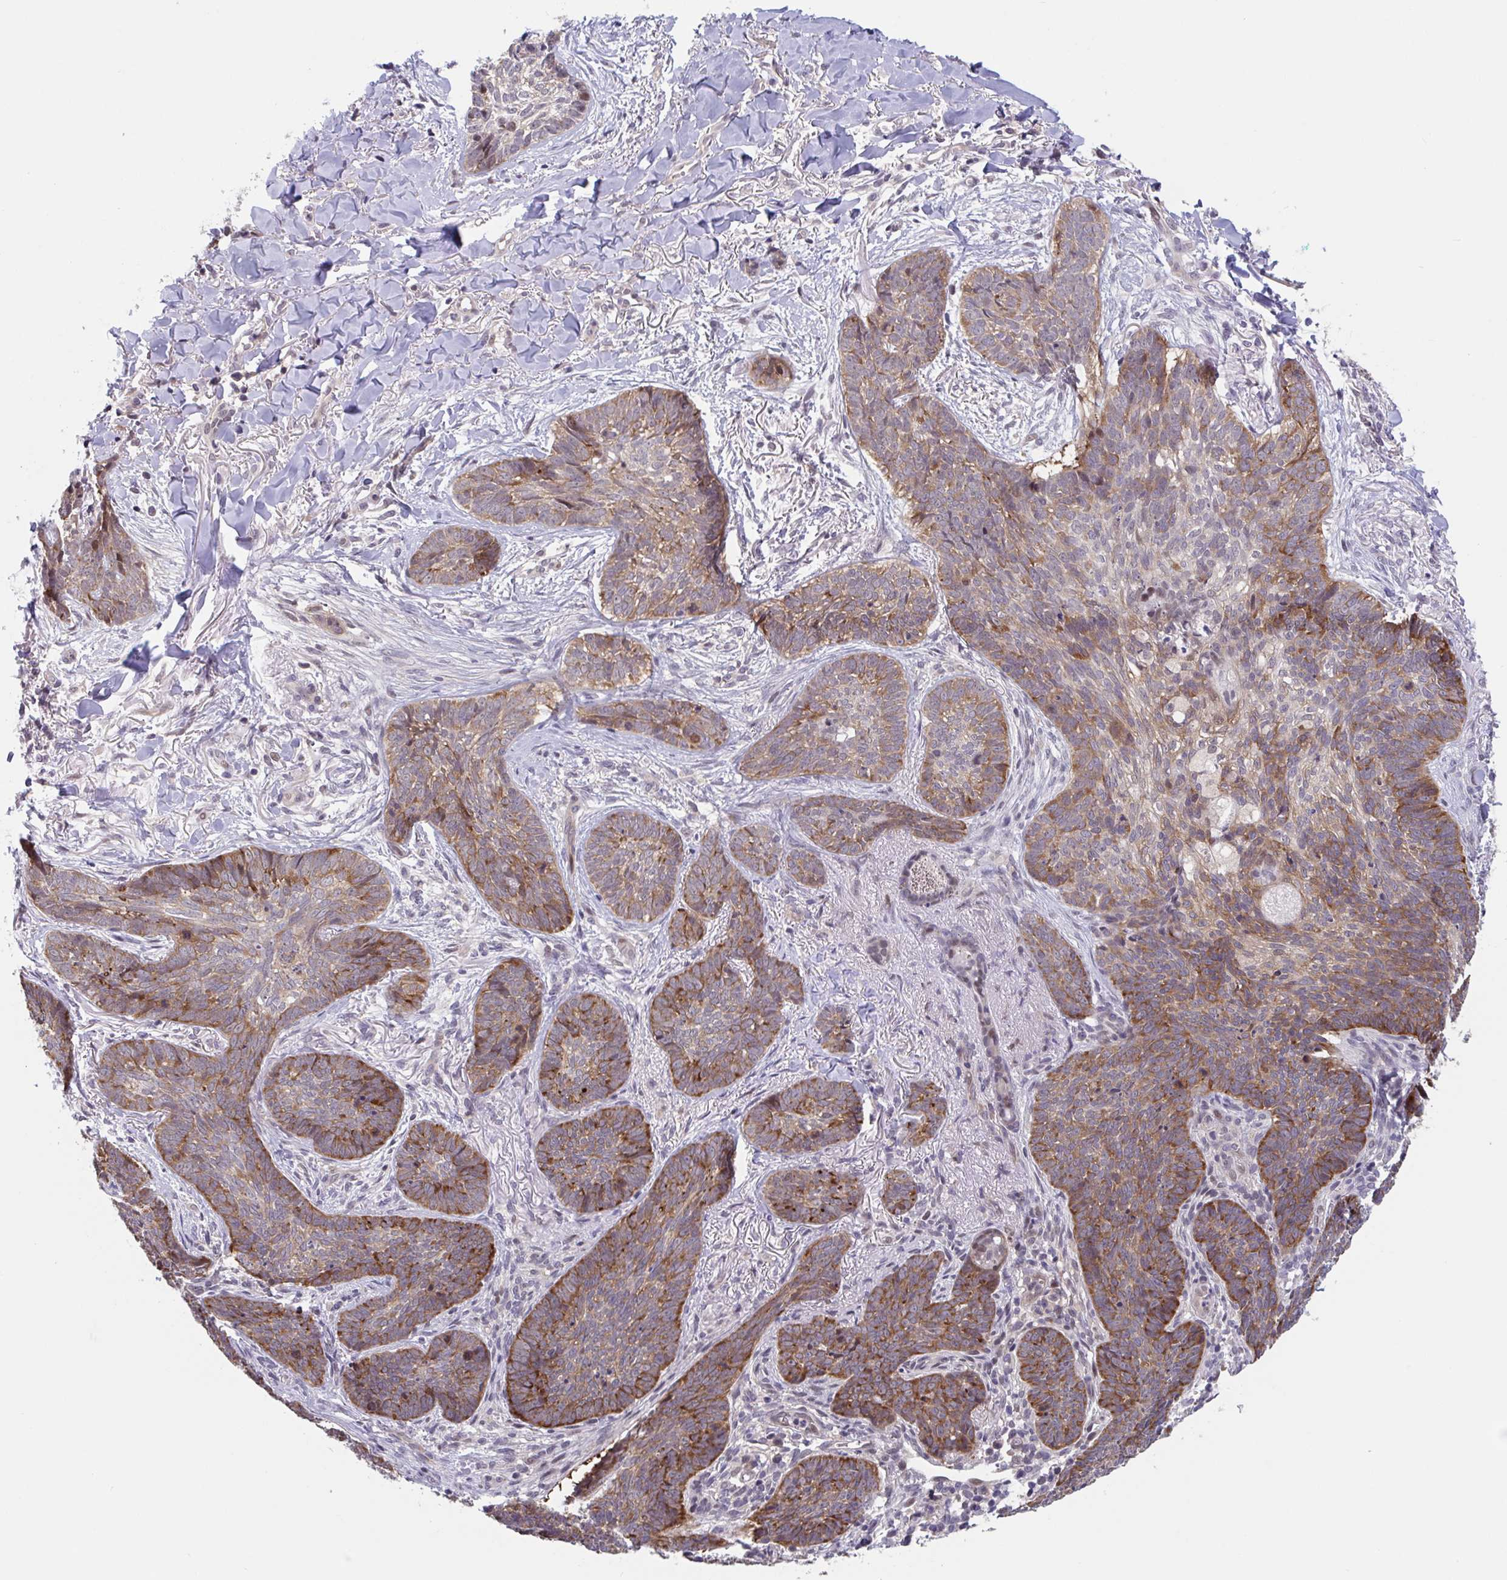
{"staining": {"intensity": "moderate", "quantity": ">75%", "location": "cytoplasmic/membranous"}, "tissue": "skin cancer", "cell_type": "Tumor cells", "image_type": "cancer", "snomed": [{"axis": "morphology", "description": "Basal cell carcinoma"}, {"axis": "topography", "description": "Skin"}, {"axis": "topography", "description": "Skin of face"}], "caption": "Human skin cancer stained with a brown dye displays moderate cytoplasmic/membranous positive staining in approximately >75% of tumor cells.", "gene": "RIOK1", "patient": {"sex": "male", "age": 88}}